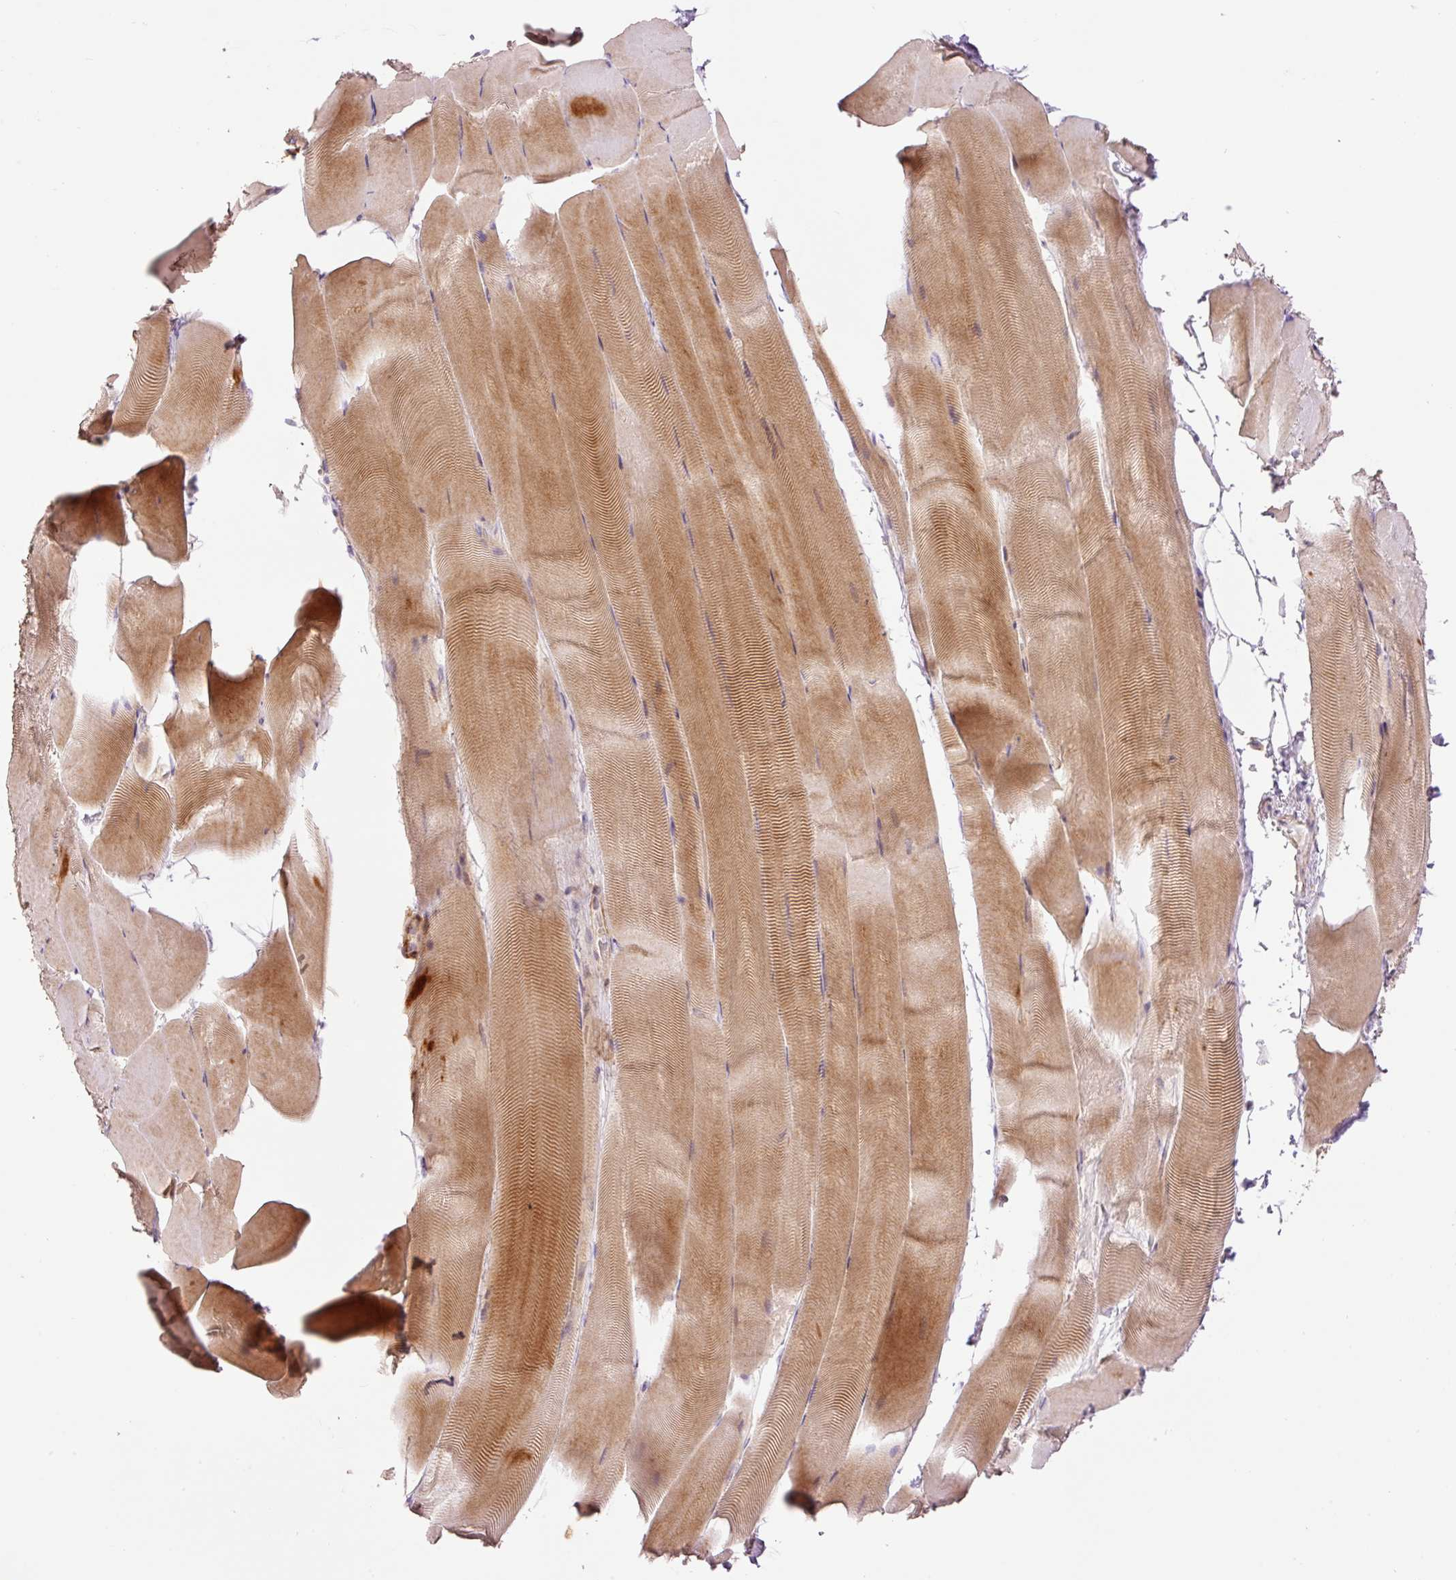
{"staining": {"intensity": "moderate", "quantity": "25%-75%", "location": "cytoplasmic/membranous"}, "tissue": "skeletal muscle", "cell_type": "Myocytes", "image_type": "normal", "snomed": [{"axis": "morphology", "description": "Normal tissue, NOS"}, {"axis": "topography", "description": "Skeletal muscle"}], "caption": "Protein staining by immunohistochemistry (IHC) demonstrates moderate cytoplasmic/membranous staining in approximately 25%-75% of myocytes in normal skeletal muscle.", "gene": "SLC29A3", "patient": {"sex": "female", "age": 64}}